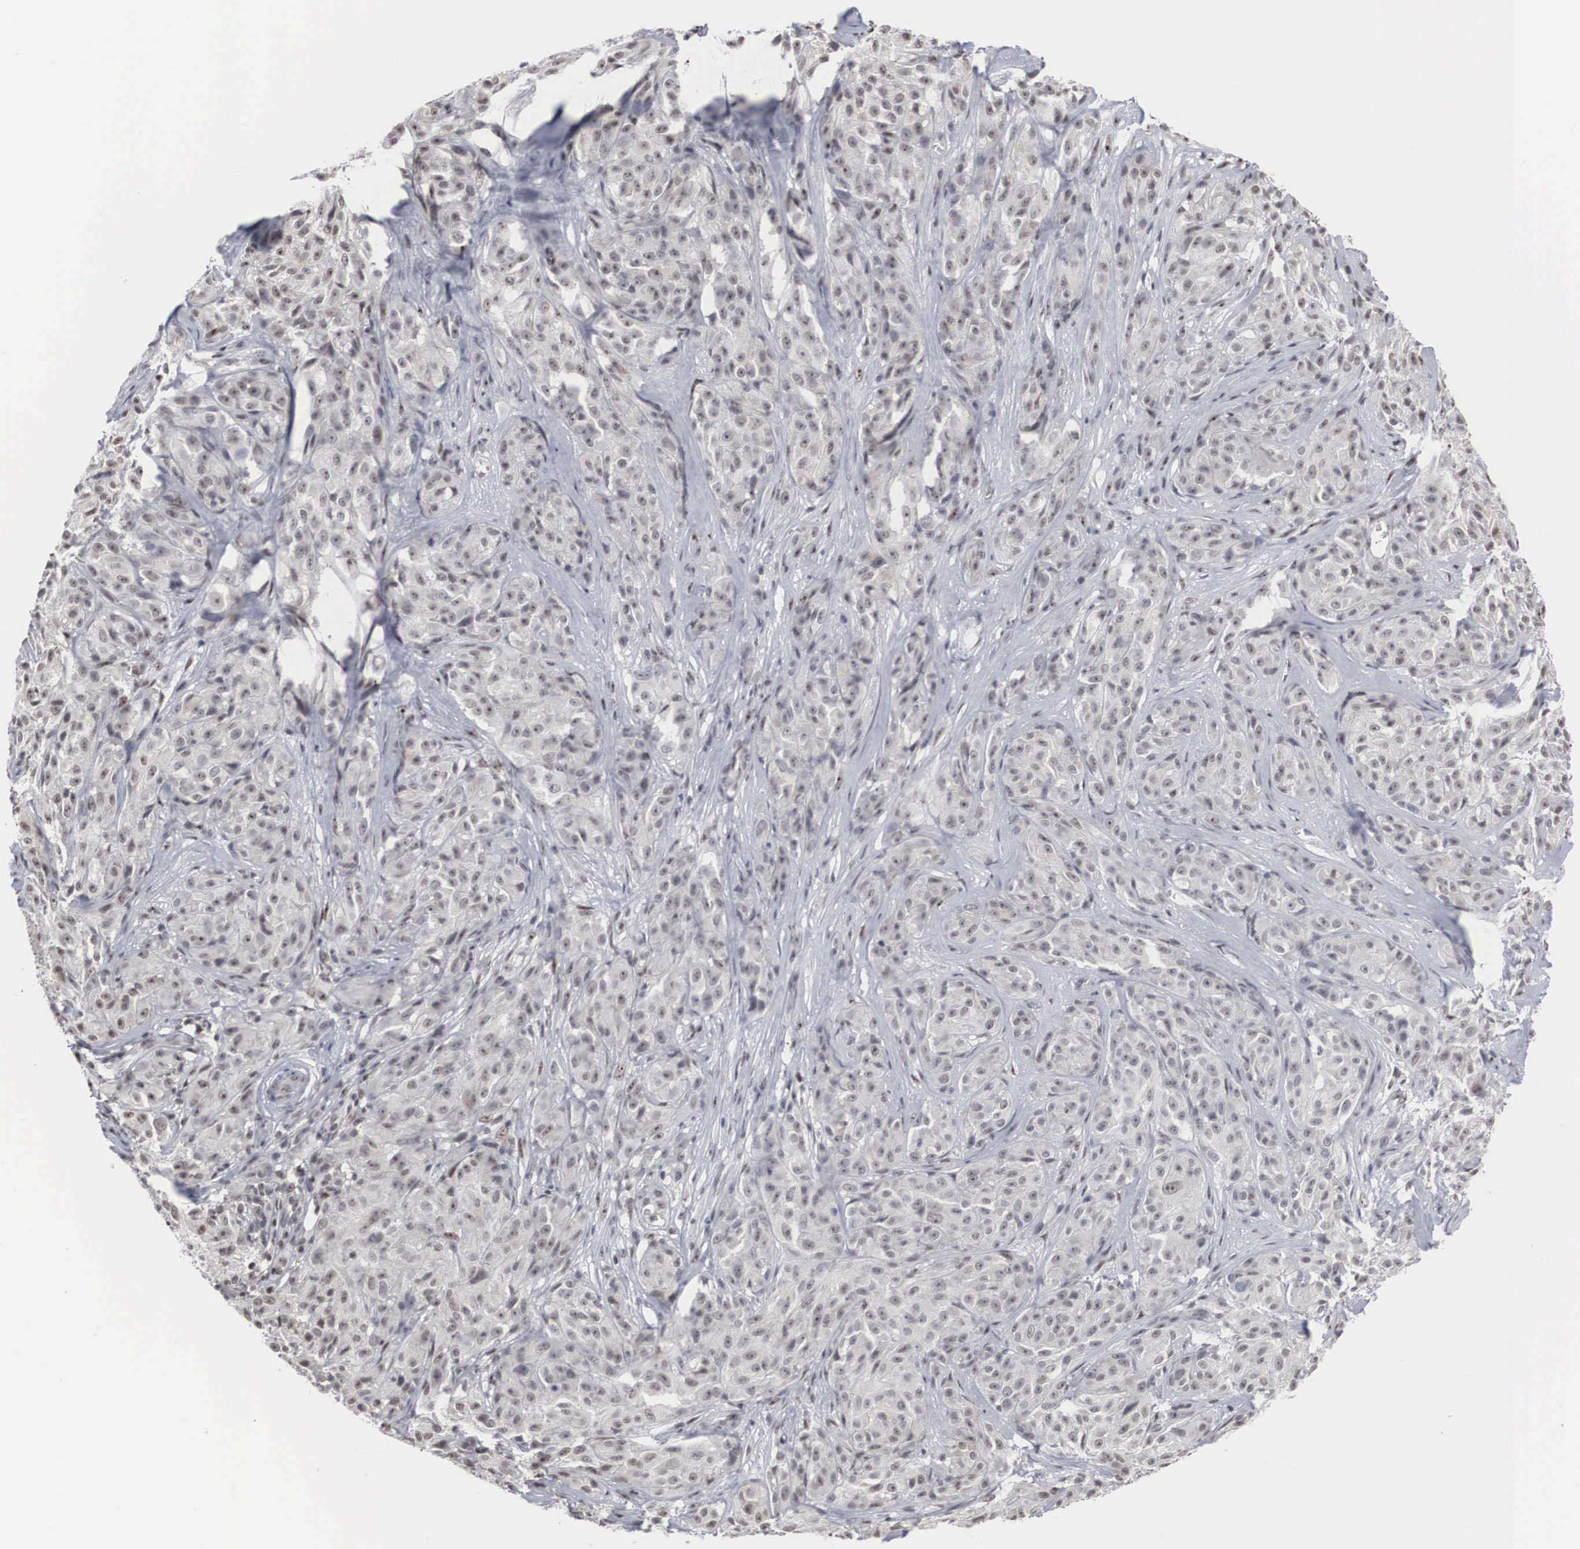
{"staining": {"intensity": "weak", "quantity": "25%-75%", "location": "nuclear"}, "tissue": "melanoma", "cell_type": "Tumor cells", "image_type": "cancer", "snomed": [{"axis": "morphology", "description": "Malignant melanoma, NOS"}, {"axis": "topography", "description": "Skin"}], "caption": "Malignant melanoma stained with a protein marker demonstrates weak staining in tumor cells.", "gene": "AUTS2", "patient": {"sex": "male", "age": 56}}